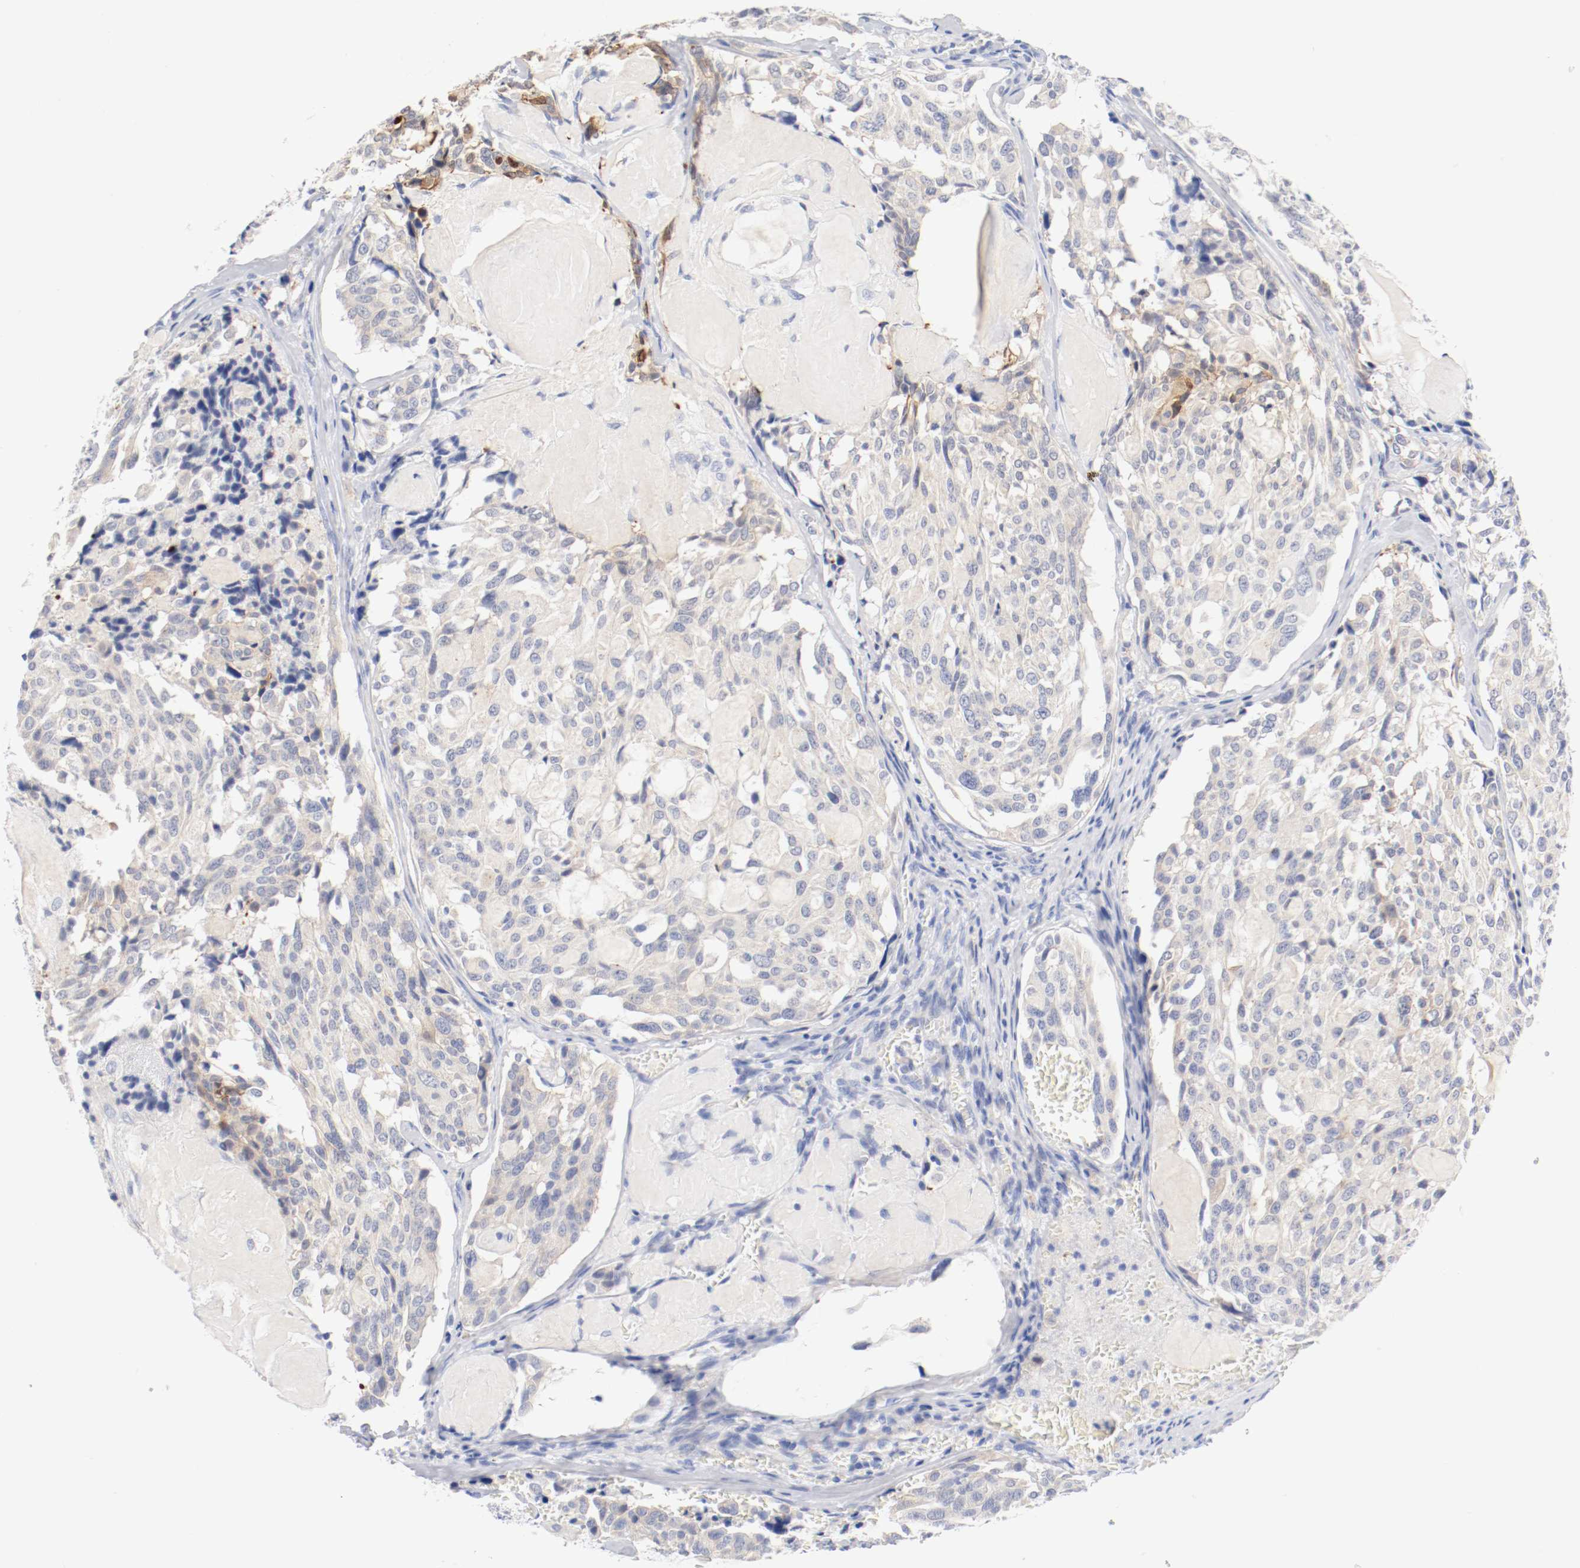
{"staining": {"intensity": "weak", "quantity": "25%-75%", "location": "cytoplasmic/membranous"}, "tissue": "thyroid cancer", "cell_type": "Tumor cells", "image_type": "cancer", "snomed": [{"axis": "morphology", "description": "Carcinoma, NOS"}, {"axis": "morphology", "description": "Carcinoid, malignant, NOS"}, {"axis": "topography", "description": "Thyroid gland"}], "caption": "This histopathology image reveals immunohistochemistry (IHC) staining of thyroid cancer, with low weak cytoplasmic/membranous staining in about 25%-75% of tumor cells.", "gene": "HOMER1", "patient": {"sex": "male", "age": 33}}